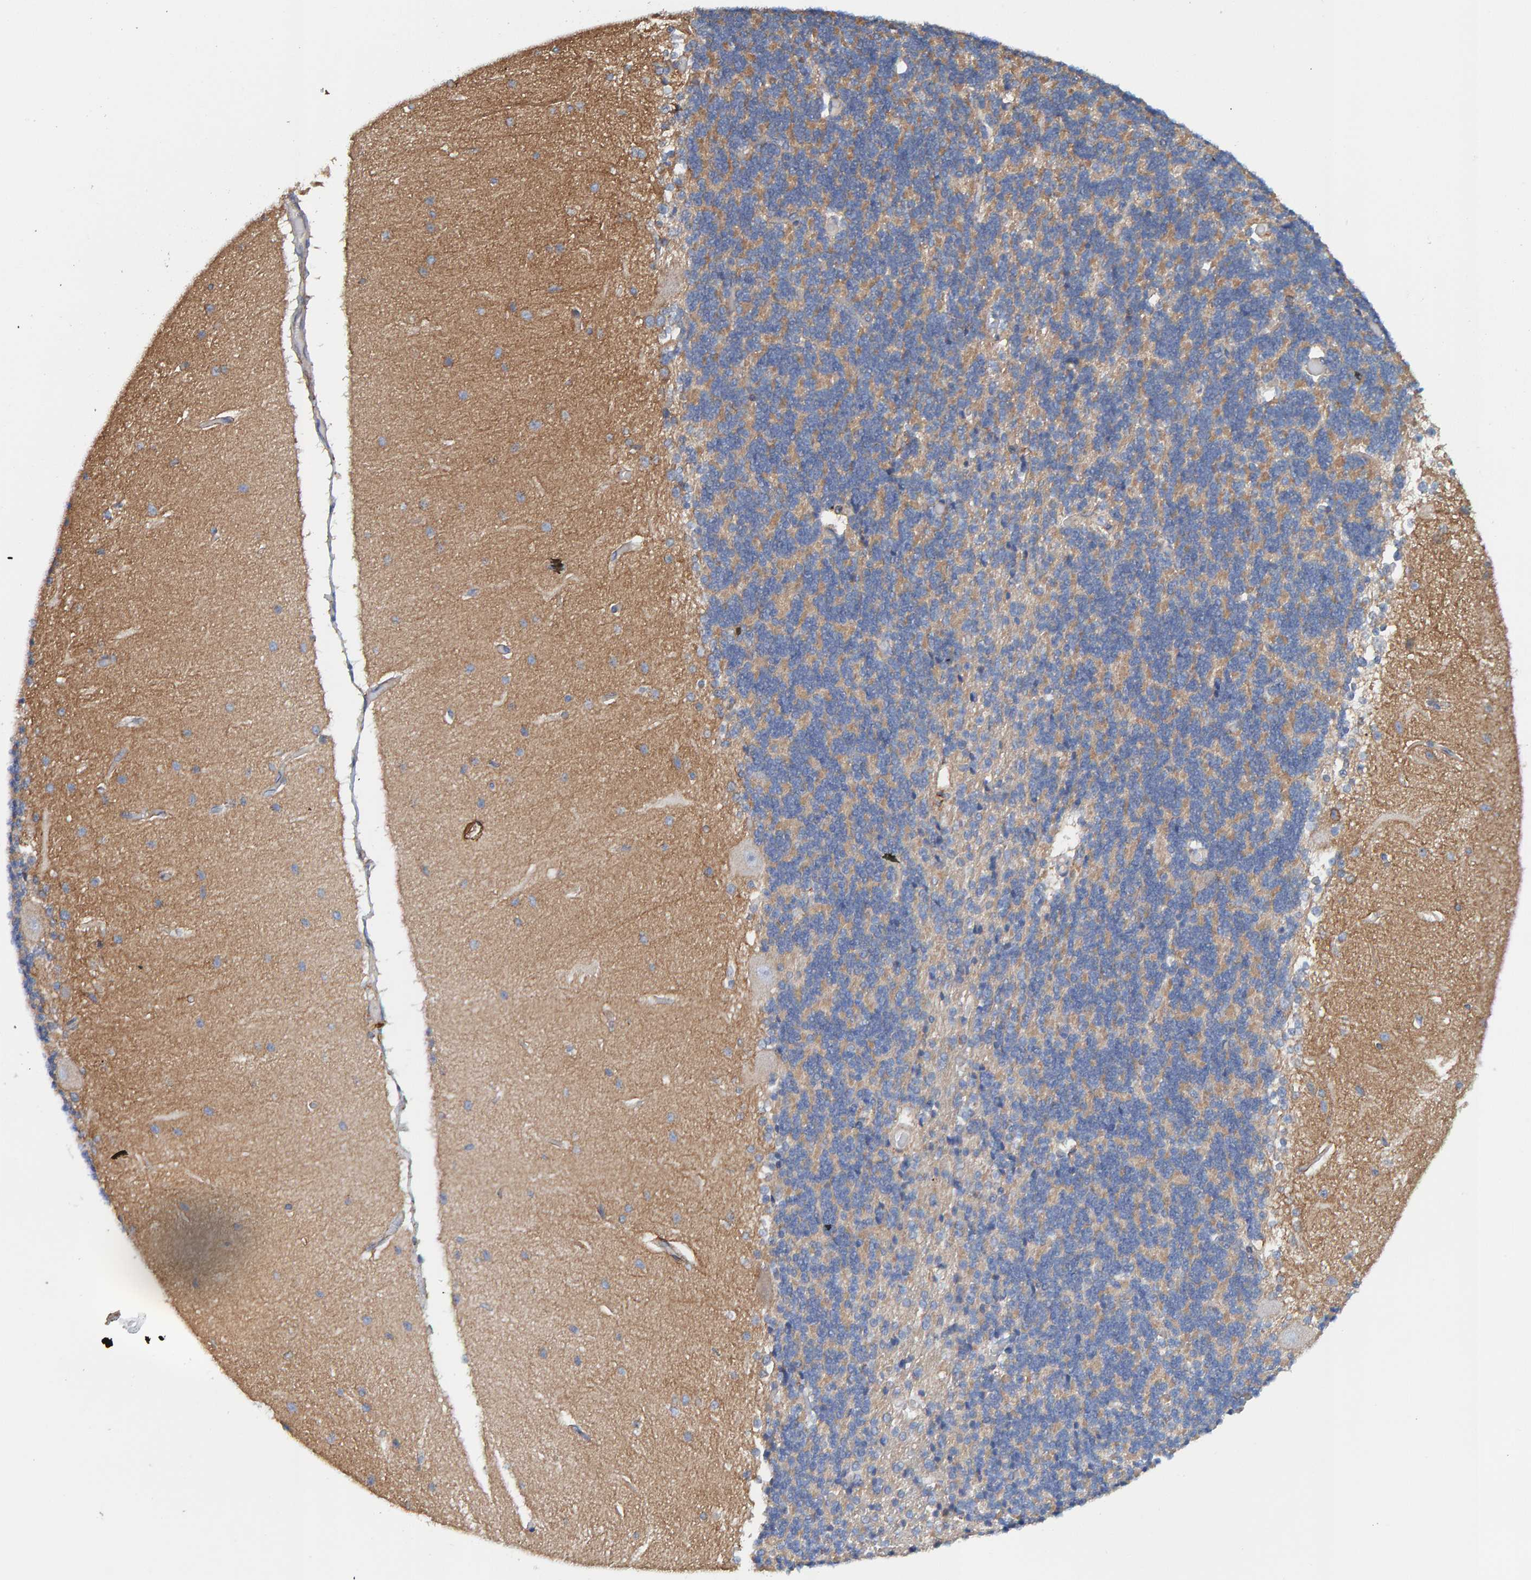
{"staining": {"intensity": "moderate", "quantity": "<25%", "location": "cytoplasmic/membranous"}, "tissue": "cerebellum", "cell_type": "Cells in granular layer", "image_type": "normal", "snomed": [{"axis": "morphology", "description": "Normal tissue, NOS"}, {"axis": "topography", "description": "Cerebellum"}], "caption": "Protein analysis of normal cerebellum shows moderate cytoplasmic/membranous staining in approximately <25% of cells in granular layer. Ihc stains the protein in brown and the nuclei are stained blue.", "gene": "RGP1", "patient": {"sex": "female", "age": 54}}